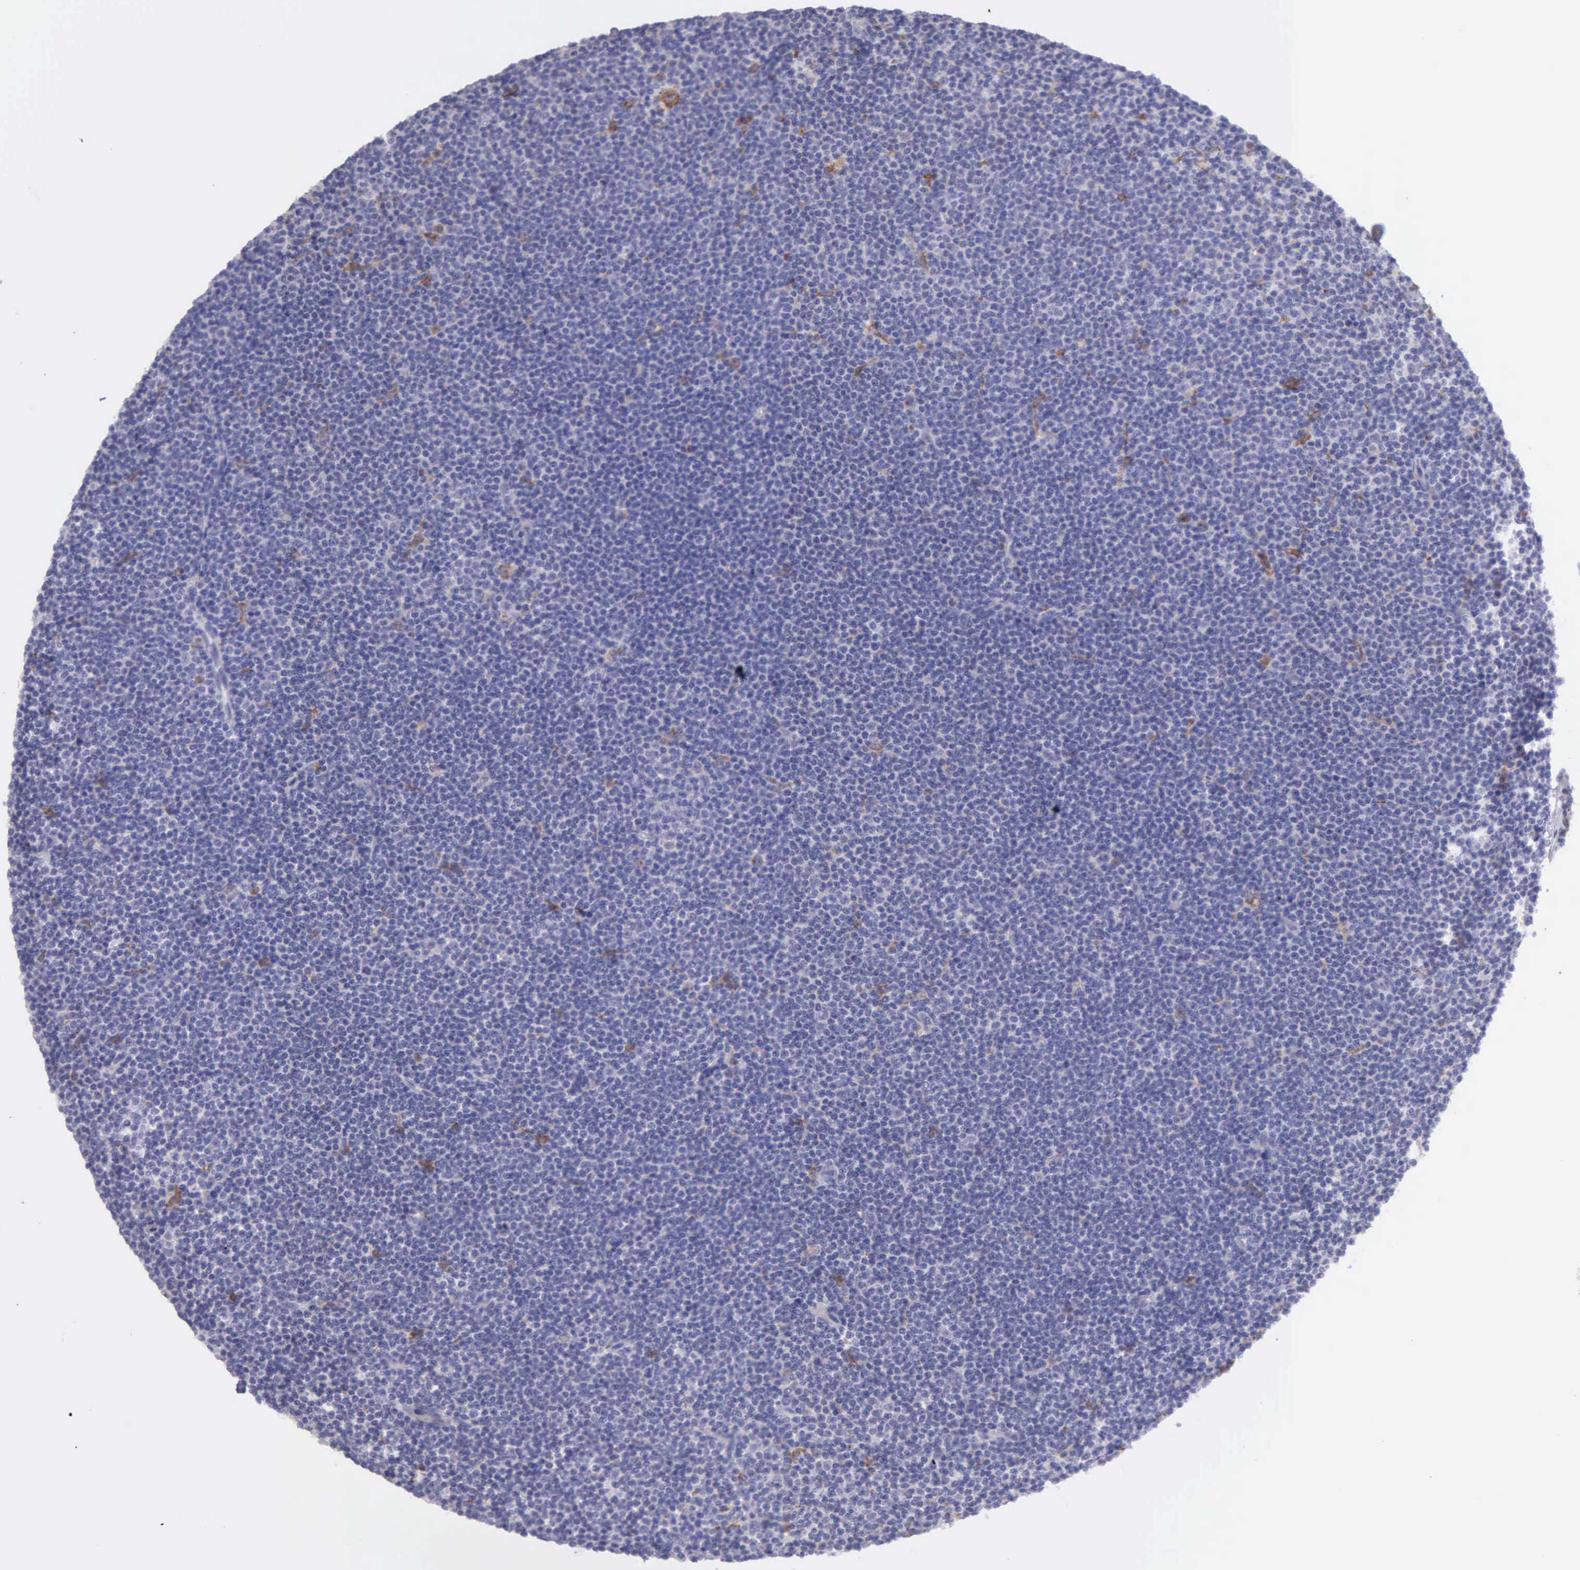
{"staining": {"intensity": "negative", "quantity": "none", "location": "none"}, "tissue": "lymphoma", "cell_type": "Tumor cells", "image_type": "cancer", "snomed": [{"axis": "morphology", "description": "Malignant lymphoma, non-Hodgkin's type, Low grade"}, {"axis": "topography", "description": "Lymph node"}], "caption": "Protein analysis of malignant lymphoma, non-Hodgkin's type (low-grade) reveals no significant staining in tumor cells.", "gene": "TYRP1", "patient": {"sex": "female", "age": 69}}